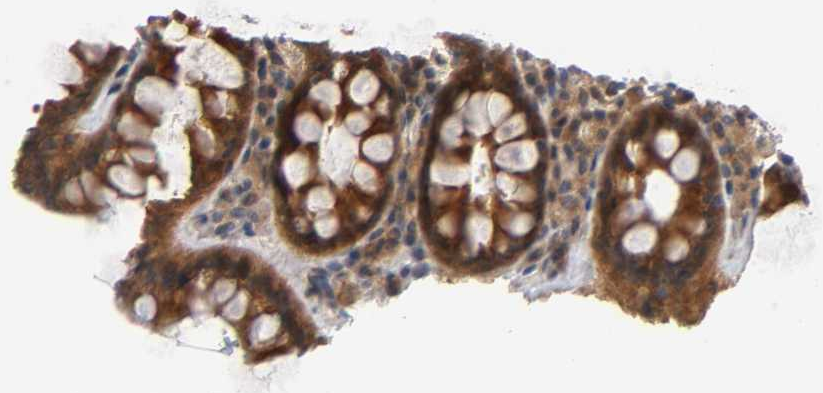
{"staining": {"intensity": "moderate", "quantity": ">75%", "location": "cytoplasmic/membranous"}, "tissue": "rectum", "cell_type": "Glandular cells", "image_type": "normal", "snomed": [{"axis": "morphology", "description": "Normal tissue, NOS"}, {"axis": "topography", "description": "Rectum"}], "caption": "Immunohistochemistry micrograph of normal rectum: human rectum stained using immunohistochemistry (IHC) shows medium levels of moderate protein expression localized specifically in the cytoplasmic/membranous of glandular cells, appearing as a cytoplasmic/membranous brown color.", "gene": "PRKAB1", "patient": {"sex": "male", "age": 92}}